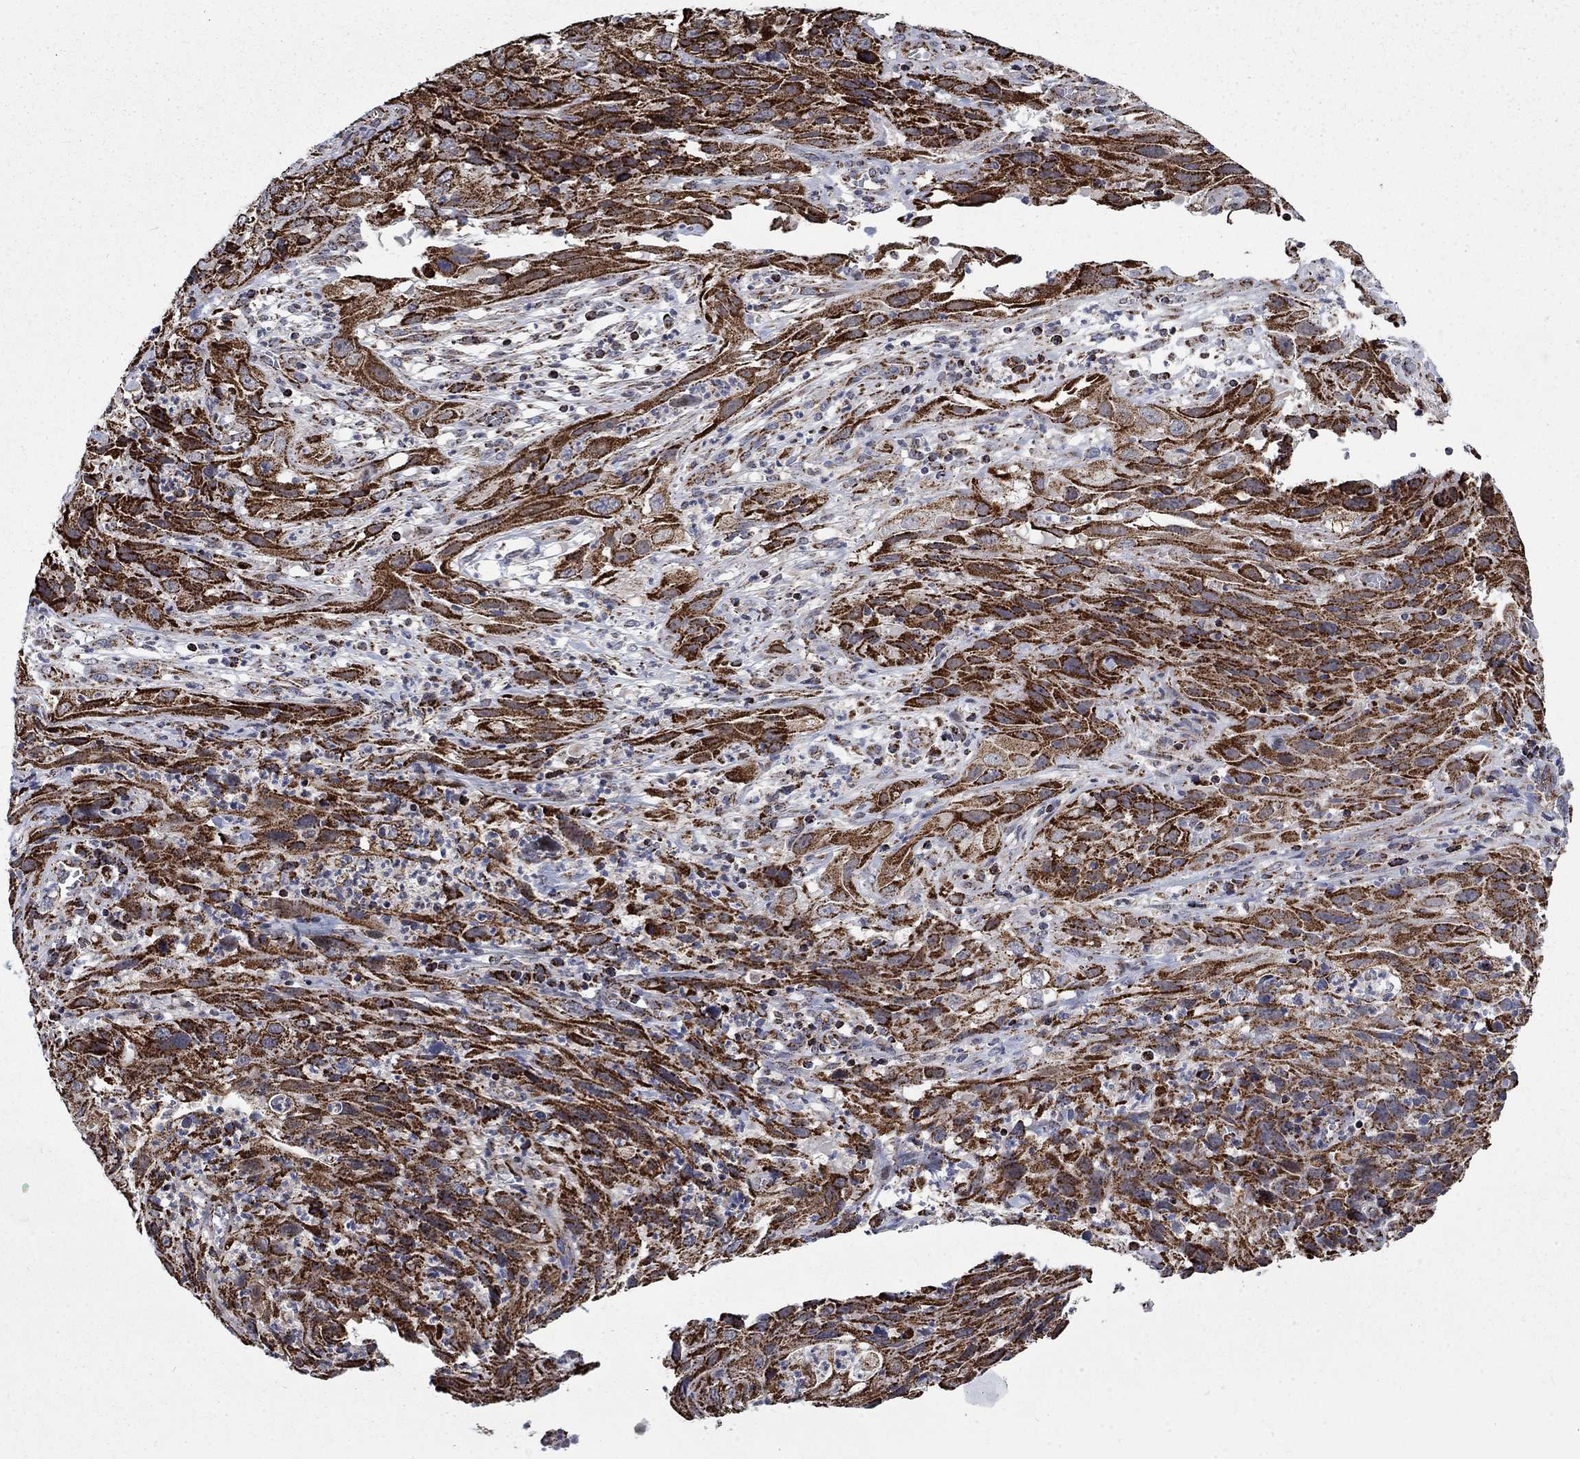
{"staining": {"intensity": "strong", "quantity": ">75%", "location": "cytoplasmic/membranous"}, "tissue": "cervical cancer", "cell_type": "Tumor cells", "image_type": "cancer", "snomed": [{"axis": "morphology", "description": "Squamous cell carcinoma, NOS"}, {"axis": "topography", "description": "Cervix"}], "caption": "Immunohistochemical staining of cervical squamous cell carcinoma shows high levels of strong cytoplasmic/membranous positivity in about >75% of tumor cells.", "gene": "MOAP1", "patient": {"sex": "female", "age": 32}}